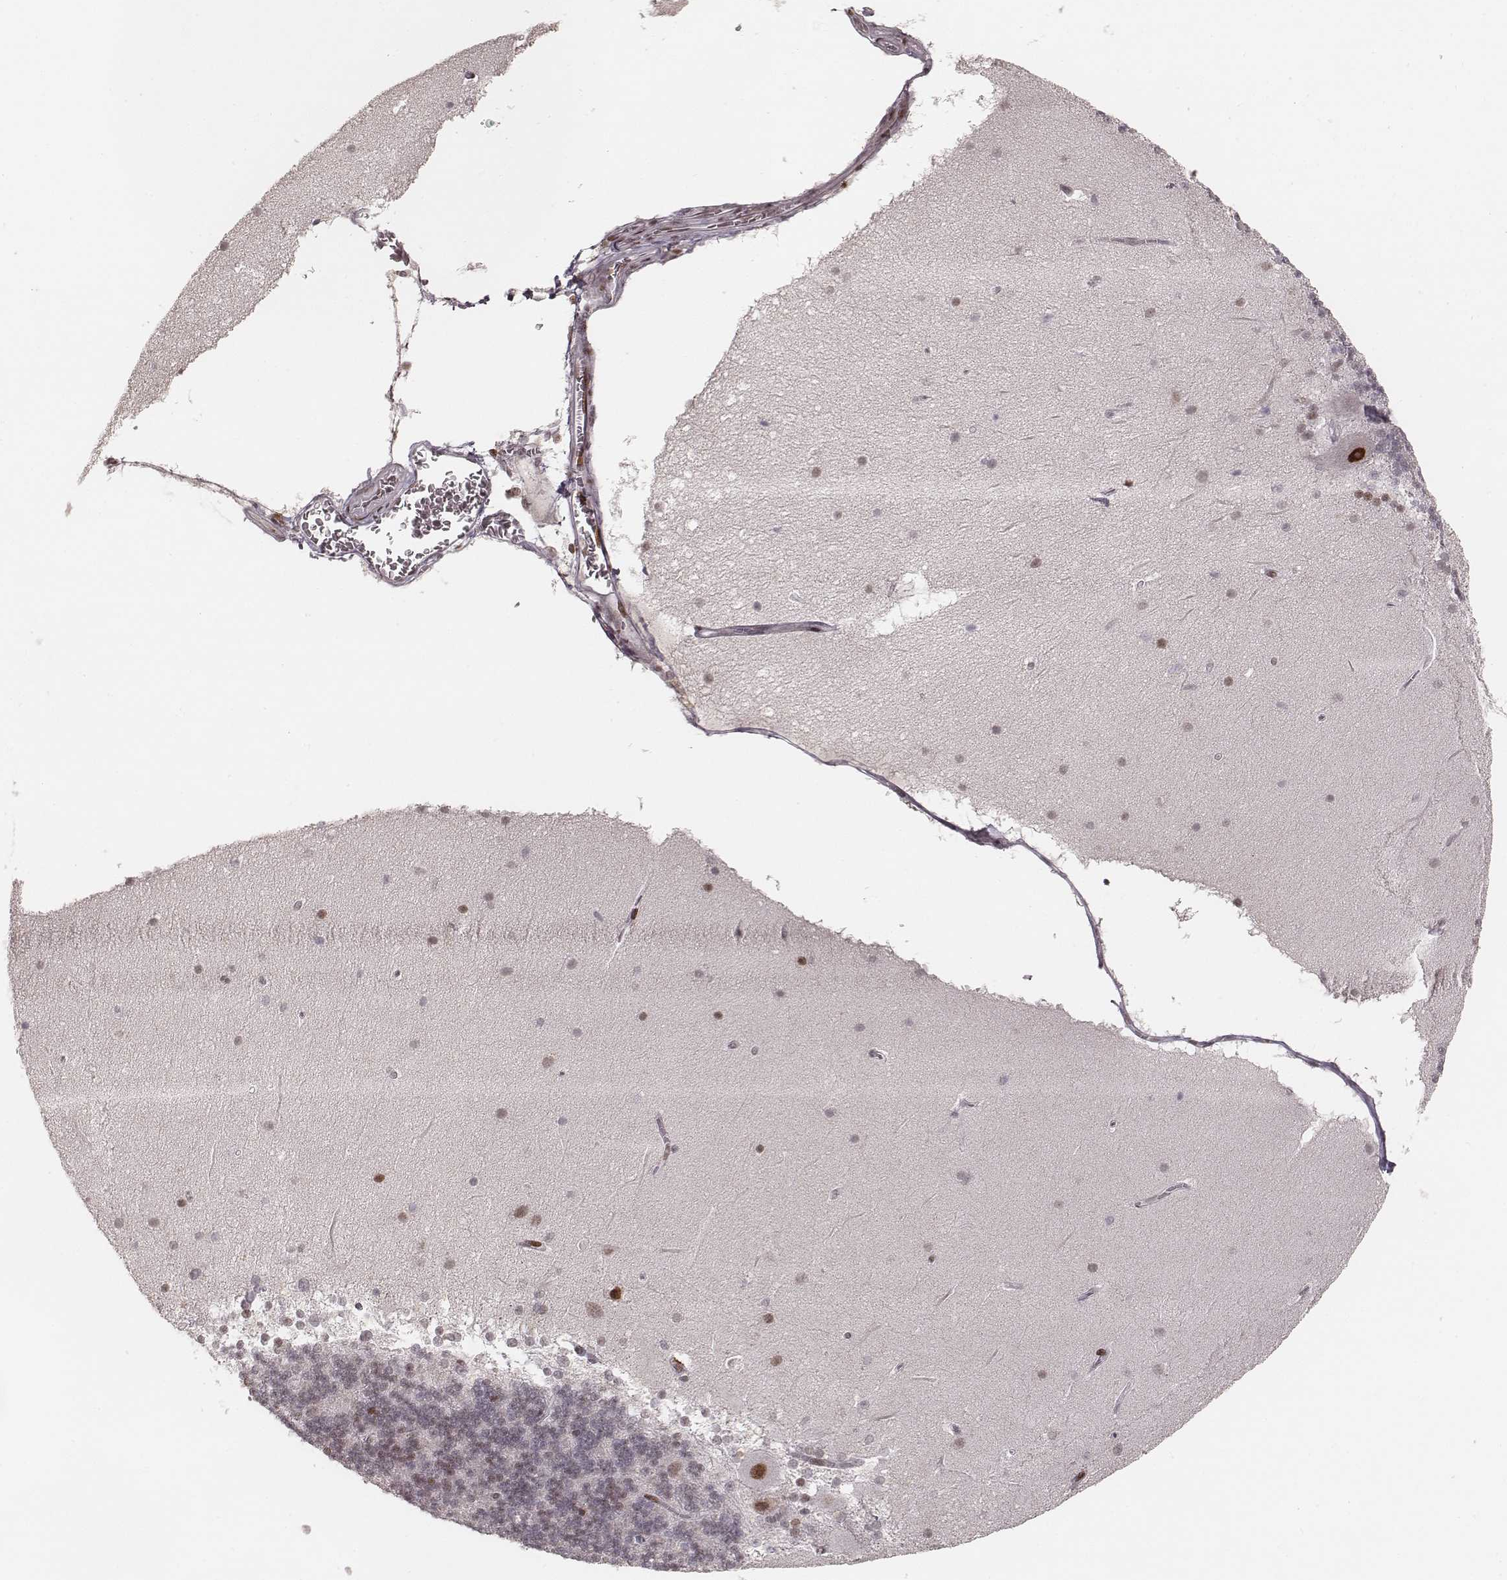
{"staining": {"intensity": "moderate", "quantity": ">75%", "location": "nuclear"}, "tissue": "cerebellum", "cell_type": "Cells in granular layer", "image_type": "normal", "snomed": [{"axis": "morphology", "description": "Normal tissue, NOS"}, {"axis": "topography", "description": "Cerebellum"}], "caption": "Moderate nuclear protein positivity is present in about >75% of cells in granular layer in cerebellum.", "gene": "HNRNPC", "patient": {"sex": "female", "age": 19}}